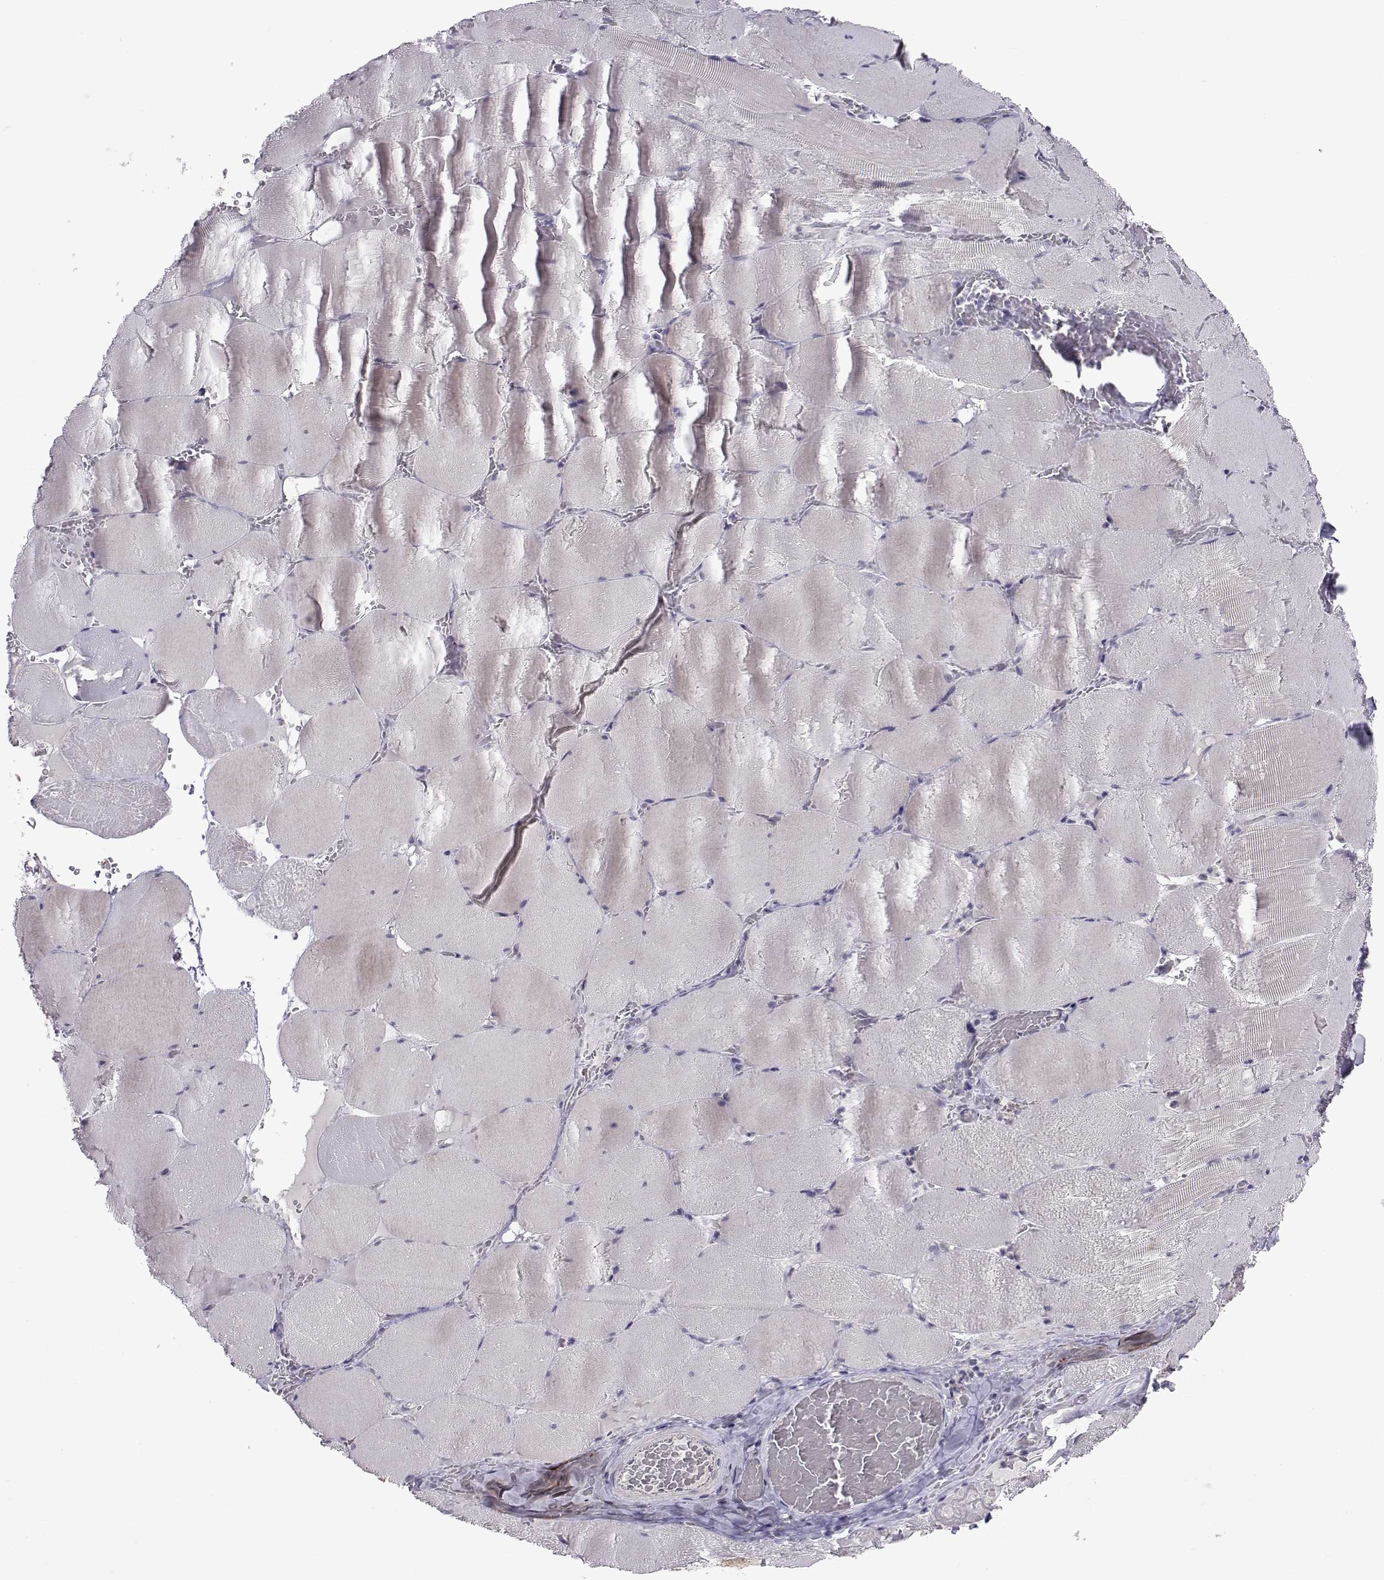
{"staining": {"intensity": "negative", "quantity": "none", "location": "none"}, "tissue": "skeletal muscle", "cell_type": "Myocytes", "image_type": "normal", "snomed": [{"axis": "morphology", "description": "Normal tissue, NOS"}, {"axis": "morphology", "description": "Malignant melanoma, Metastatic site"}, {"axis": "topography", "description": "Skeletal muscle"}], "caption": "Immunohistochemistry of unremarkable human skeletal muscle shows no positivity in myocytes.", "gene": "PEX5L", "patient": {"sex": "male", "age": 50}}